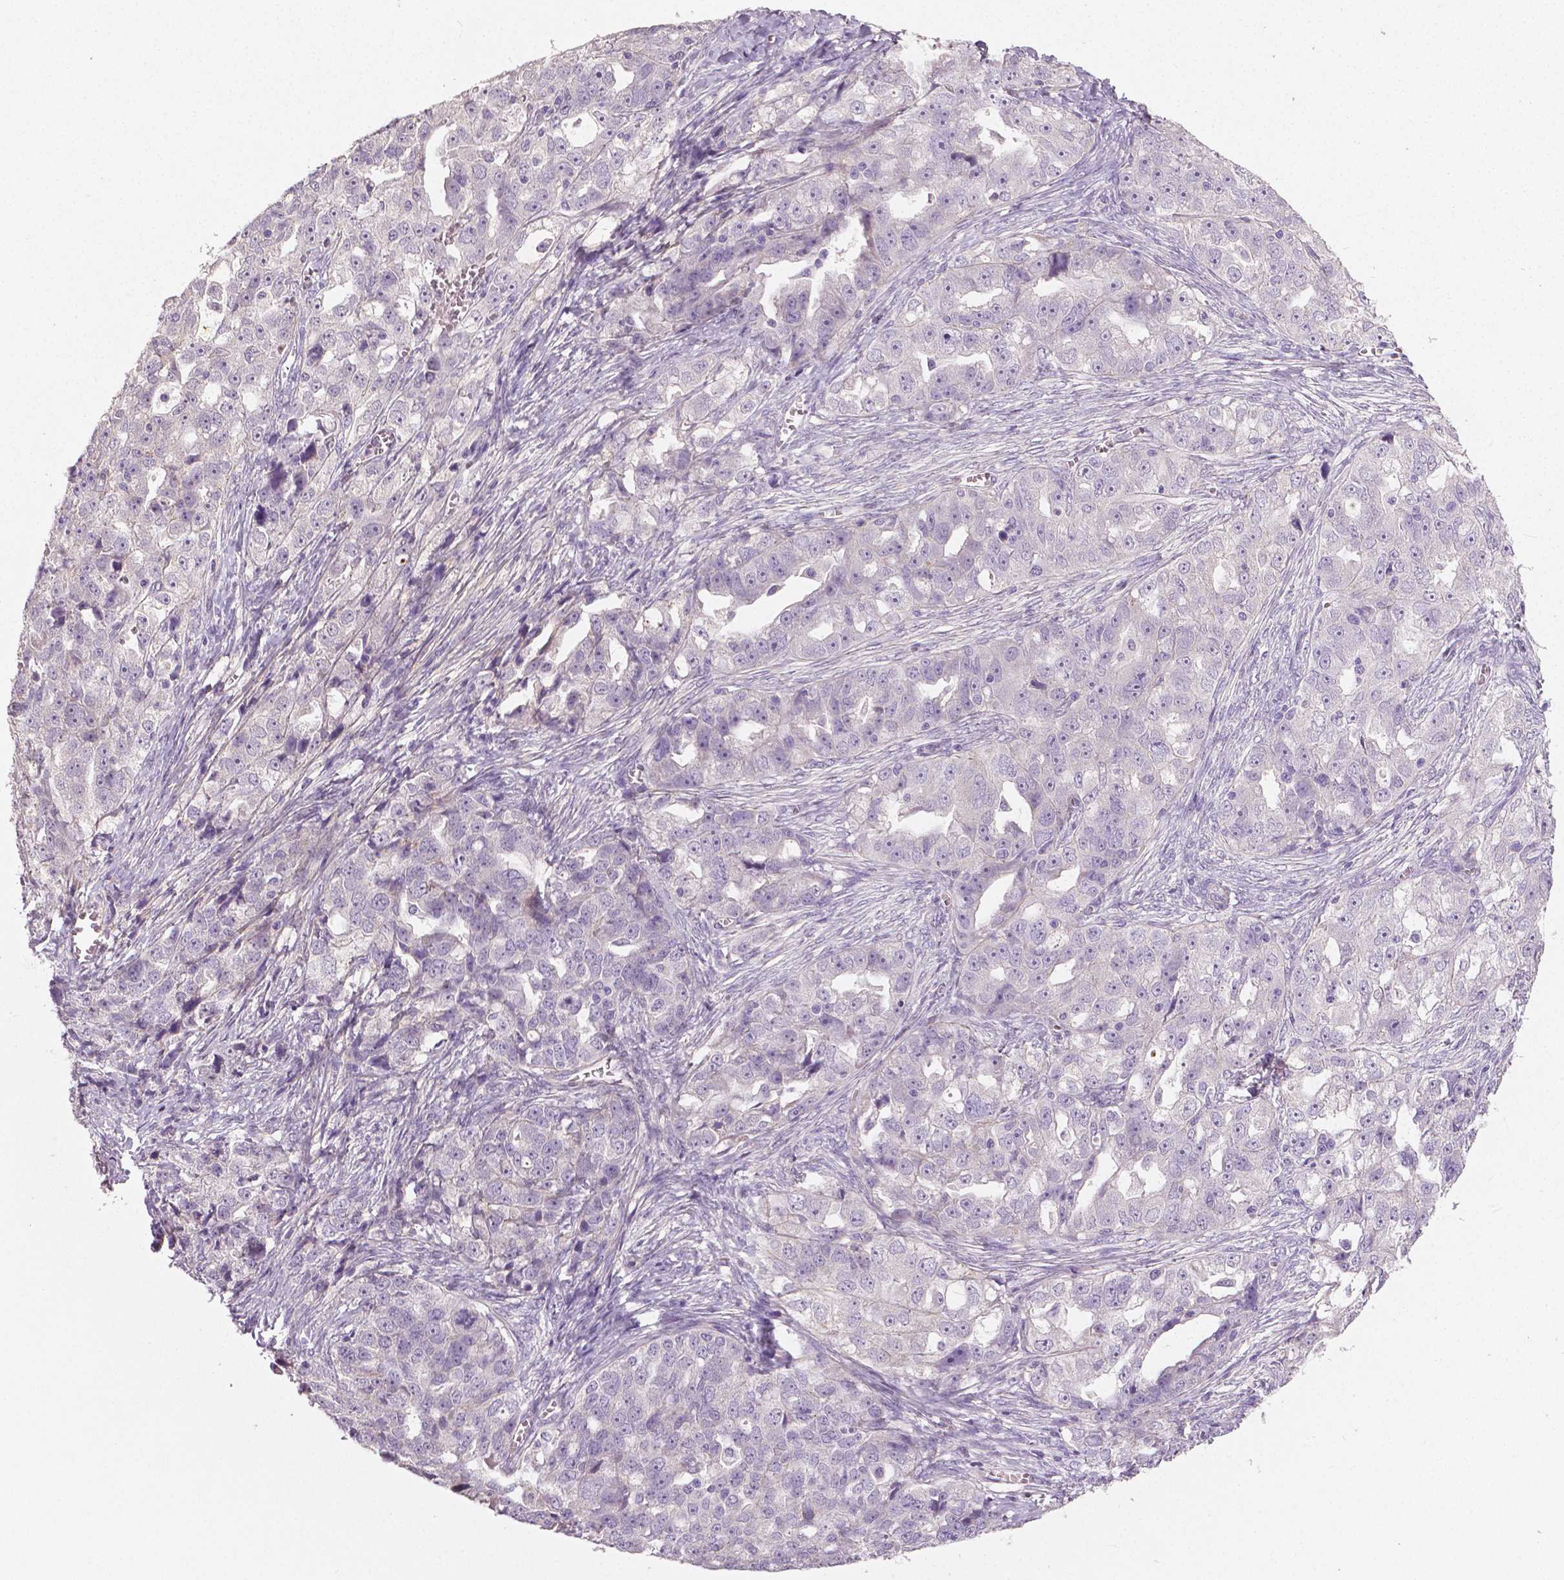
{"staining": {"intensity": "negative", "quantity": "none", "location": "none"}, "tissue": "ovarian cancer", "cell_type": "Tumor cells", "image_type": "cancer", "snomed": [{"axis": "morphology", "description": "Cystadenocarcinoma, serous, NOS"}, {"axis": "topography", "description": "Ovary"}], "caption": "An immunohistochemistry image of ovarian serous cystadenocarcinoma is shown. There is no staining in tumor cells of ovarian serous cystadenocarcinoma.", "gene": "FLT1", "patient": {"sex": "female", "age": 51}}